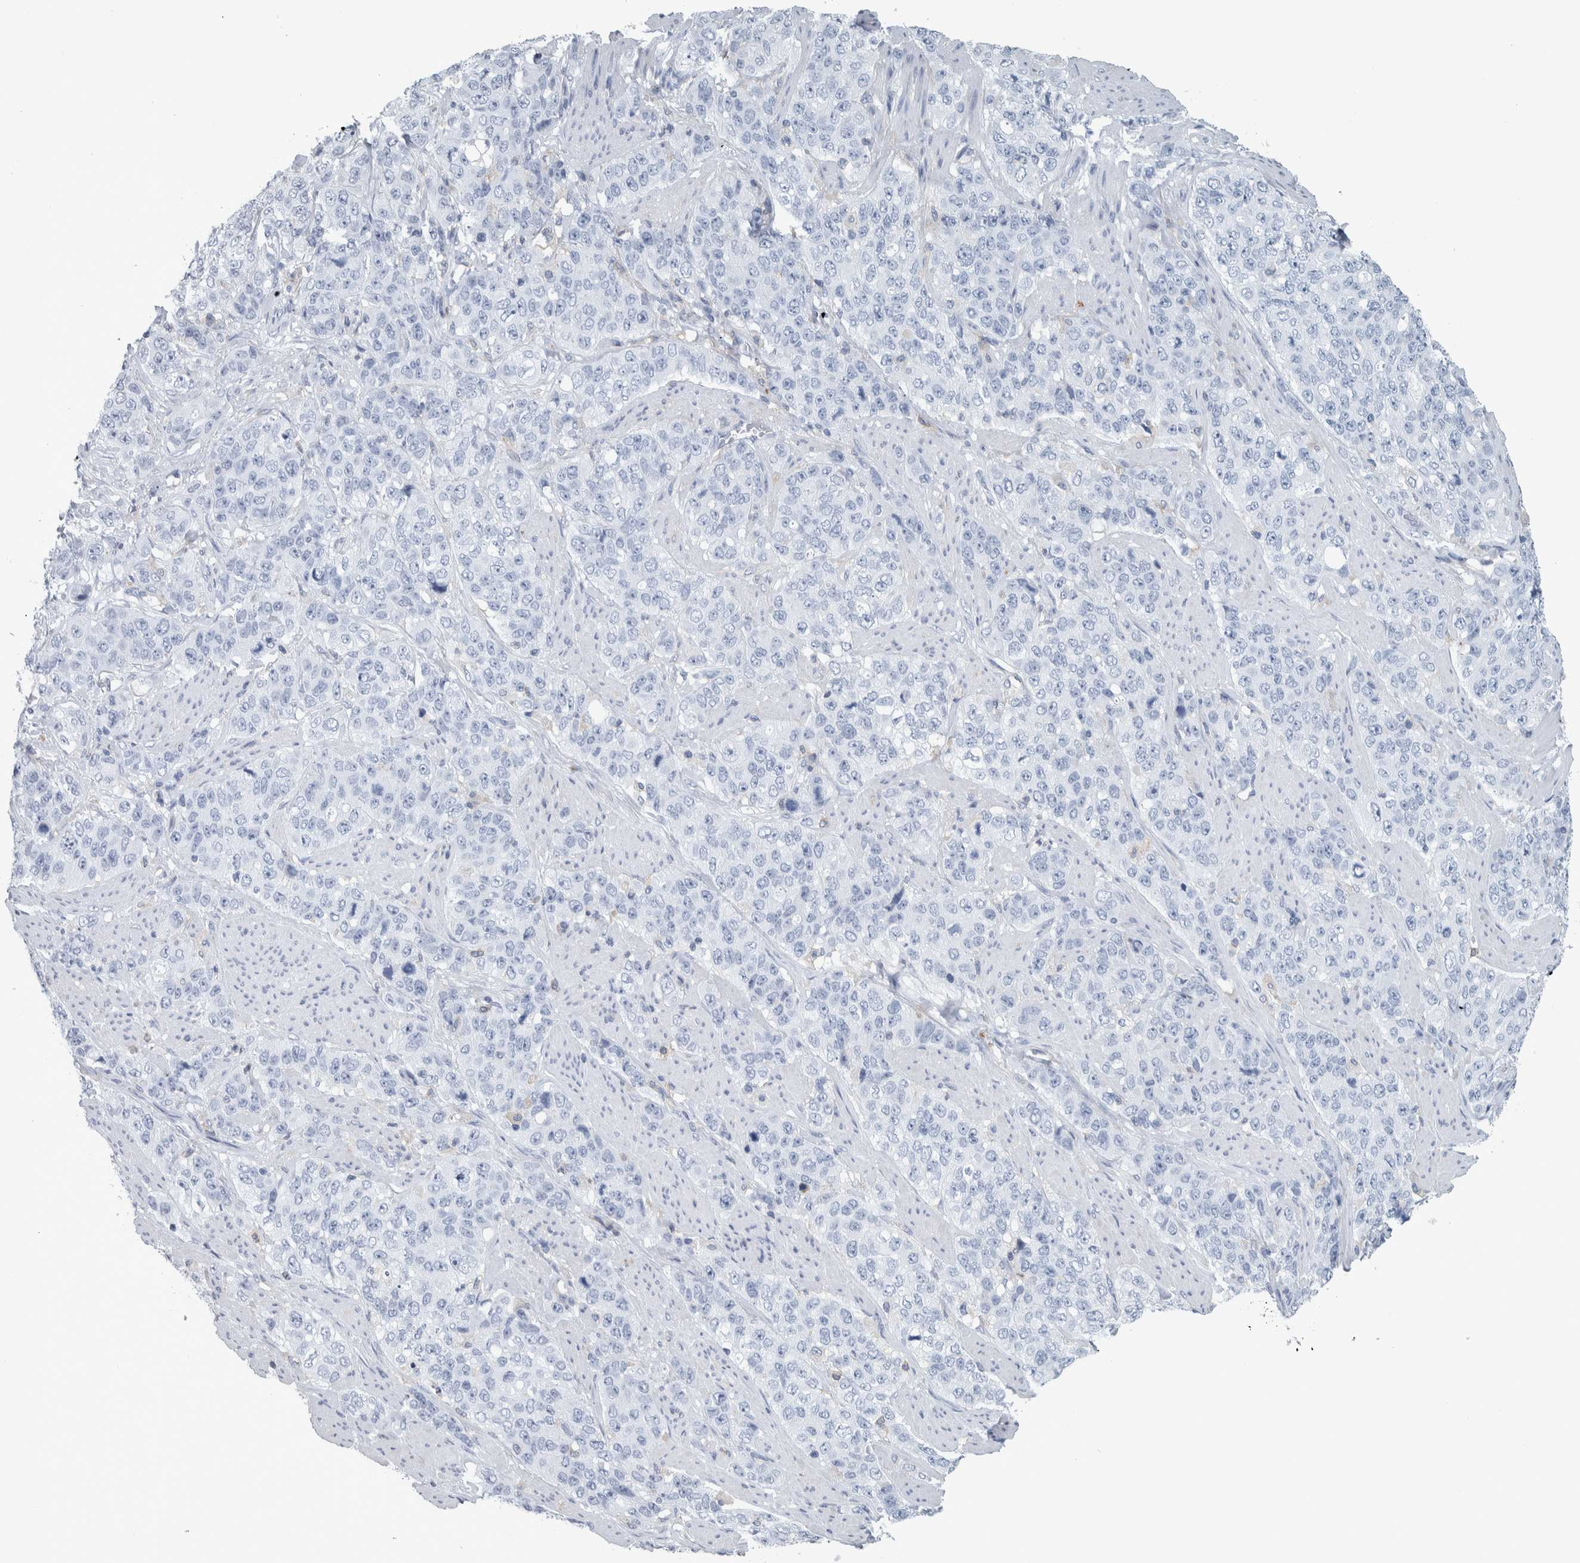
{"staining": {"intensity": "negative", "quantity": "none", "location": "none"}, "tissue": "stomach cancer", "cell_type": "Tumor cells", "image_type": "cancer", "snomed": [{"axis": "morphology", "description": "Adenocarcinoma, NOS"}, {"axis": "topography", "description": "Stomach"}], "caption": "Image shows no significant protein expression in tumor cells of stomach cancer (adenocarcinoma).", "gene": "SKAP2", "patient": {"sex": "male", "age": 48}}